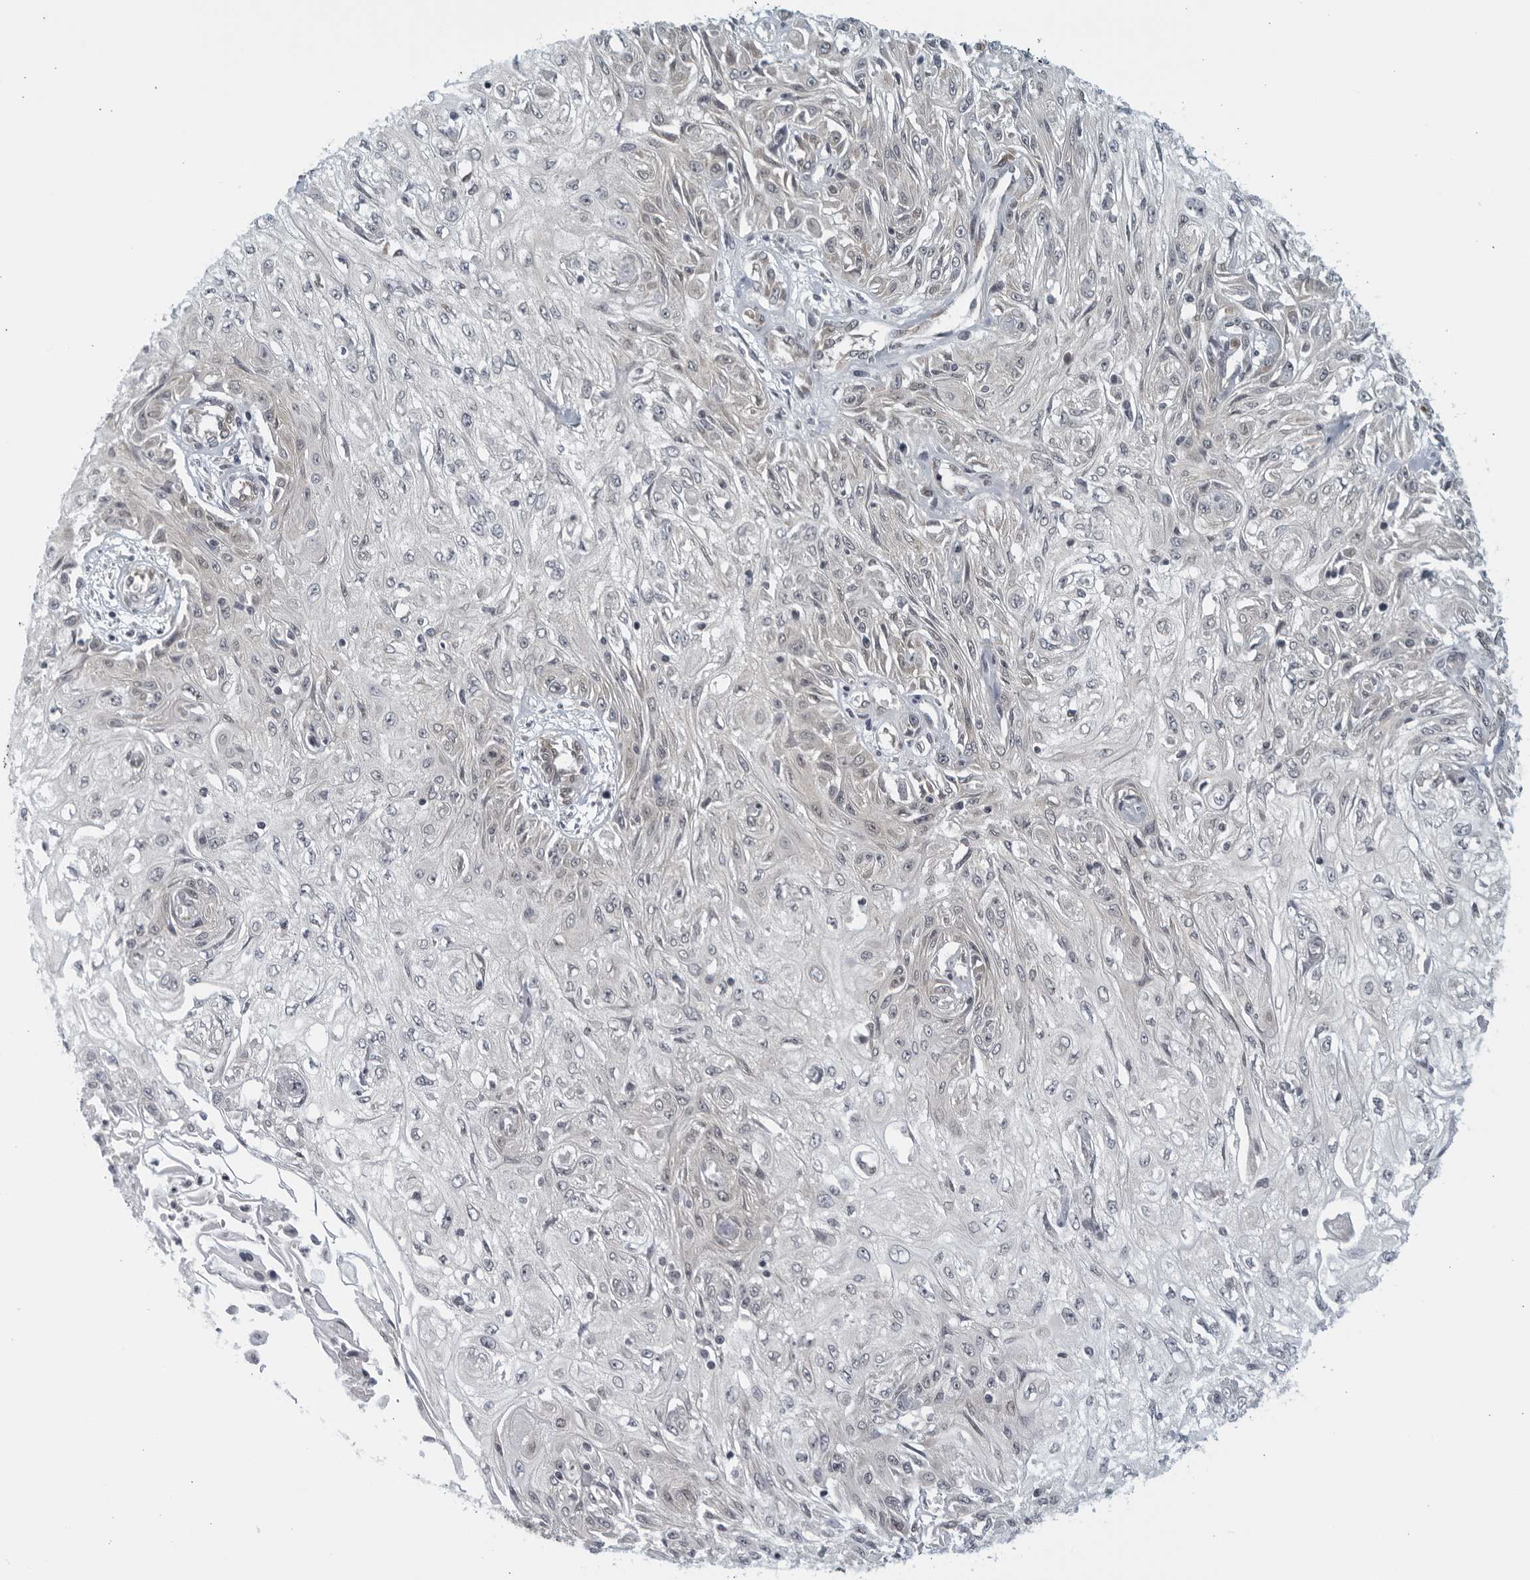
{"staining": {"intensity": "negative", "quantity": "none", "location": "none"}, "tissue": "skin cancer", "cell_type": "Tumor cells", "image_type": "cancer", "snomed": [{"axis": "morphology", "description": "Squamous cell carcinoma, NOS"}, {"axis": "morphology", "description": "Squamous cell carcinoma, metastatic, NOS"}, {"axis": "topography", "description": "Skin"}, {"axis": "topography", "description": "Lymph node"}], "caption": "Immunohistochemical staining of skin cancer reveals no significant positivity in tumor cells.", "gene": "RC3H1", "patient": {"sex": "male", "age": 75}}